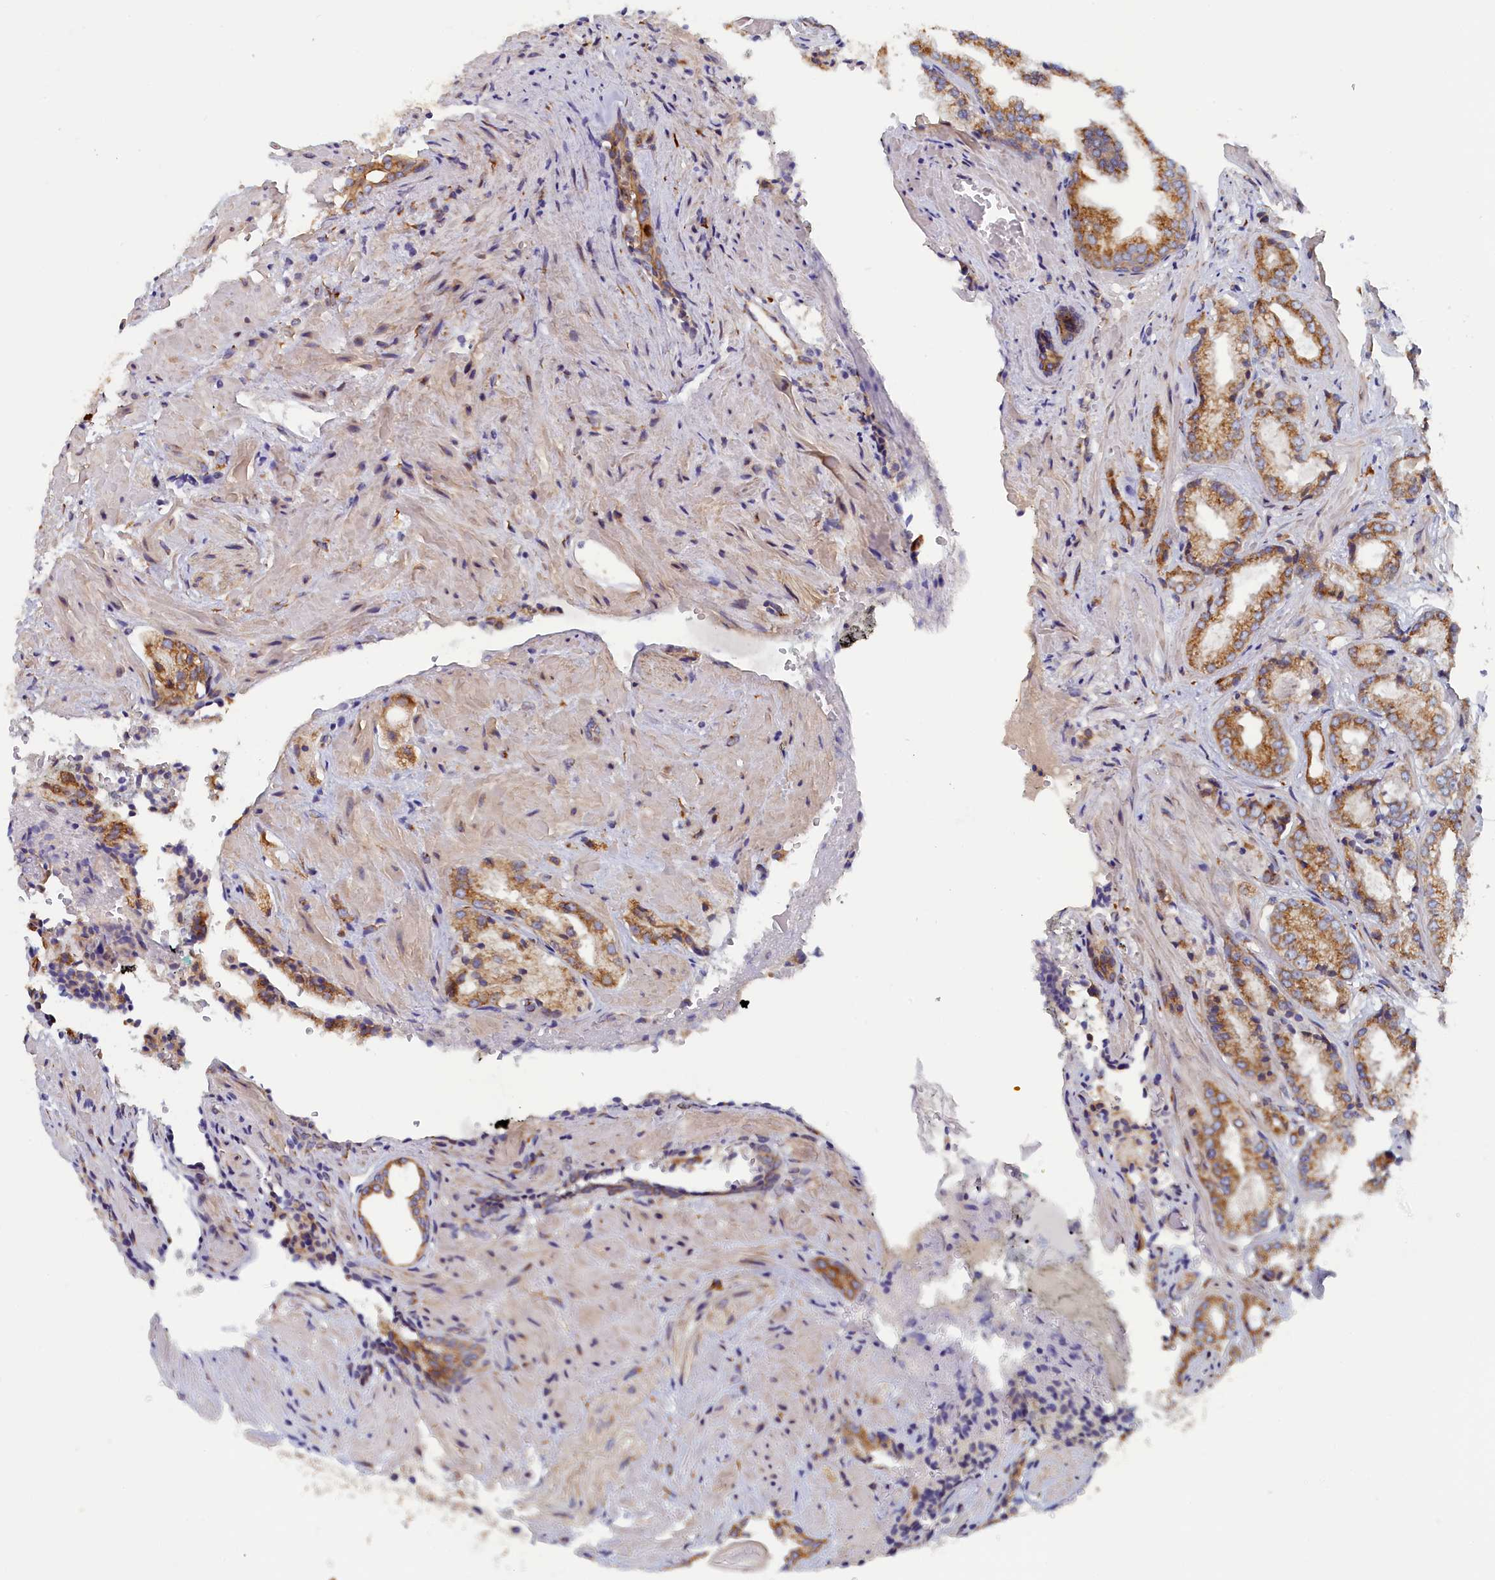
{"staining": {"intensity": "moderate", "quantity": ">75%", "location": "cytoplasmic/membranous"}, "tissue": "prostate cancer", "cell_type": "Tumor cells", "image_type": "cancer", "snomed": [{"axis": "morphology", "description": "Adenocarcinoma, High grade"}, {"axis": "topography", "description": "Prostate"}], "caption": "Immunohistochemical staining of human prostate cancer exhibits moderate cytoplasmic/membranous protein staining in about >75% of tumor cells.", "gene": "CCDC68", "patient": {"sex": "male", "age": 71}}